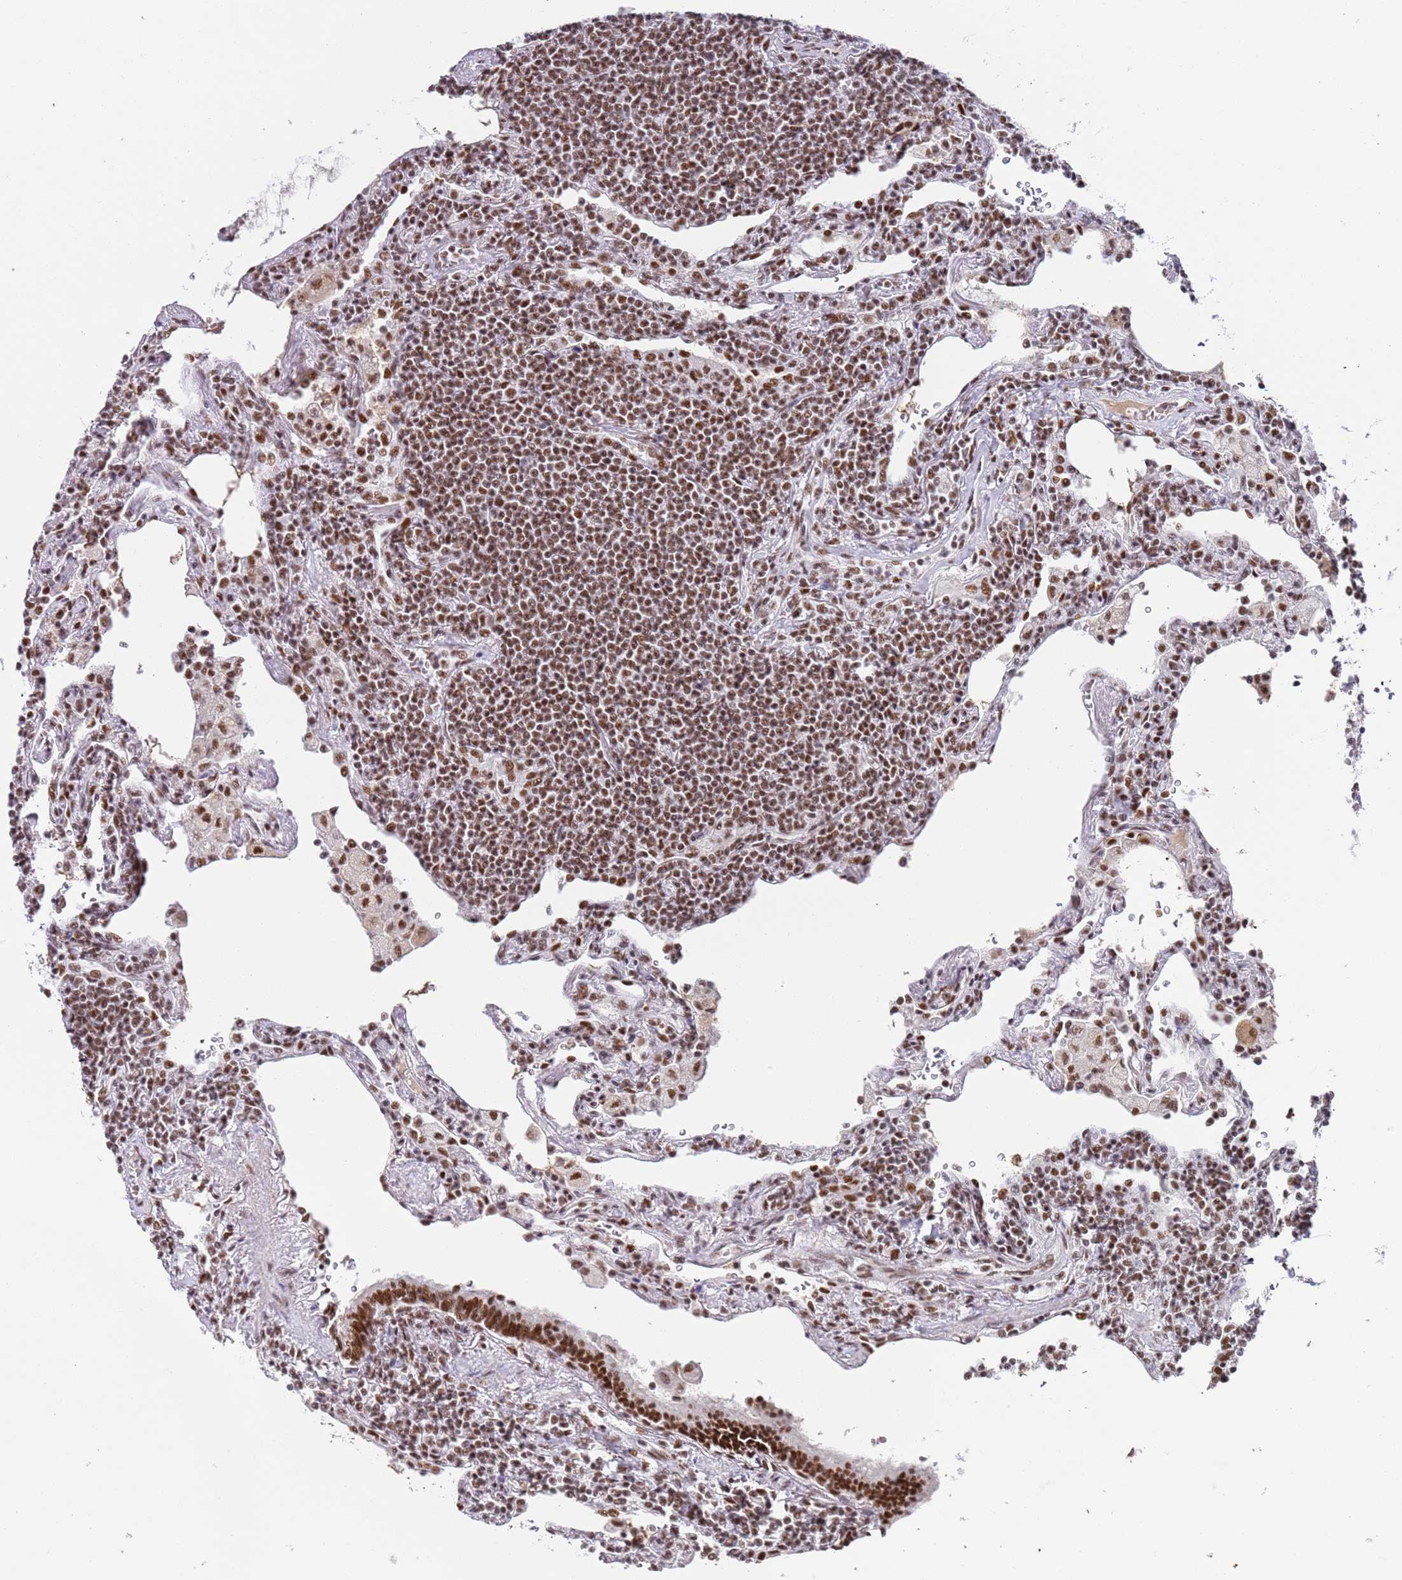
{"staining": {"intensity": "moderate", "quantity": ">75%", "location": "nuclear"}, "tissue": "lymphoma", "cell_type": "Tumor cells", "image_type": "cancer", "snomed": [{"axis": "morphology", "description": "Malignant lymphoma, non-Hodgkin's type, Low grade"}, {"axis": "topography", "description": "Lung"}], "caption": "Immunohistochemical staining of malignant lymphoma, non-Hodgkin's type (low-grade) reveals medium levels of moderate nuclear protein positivity in approximately >75% of tumor cells.", "gene": "AKAP8L", "patient": {"sex": "female", "age": 71}}